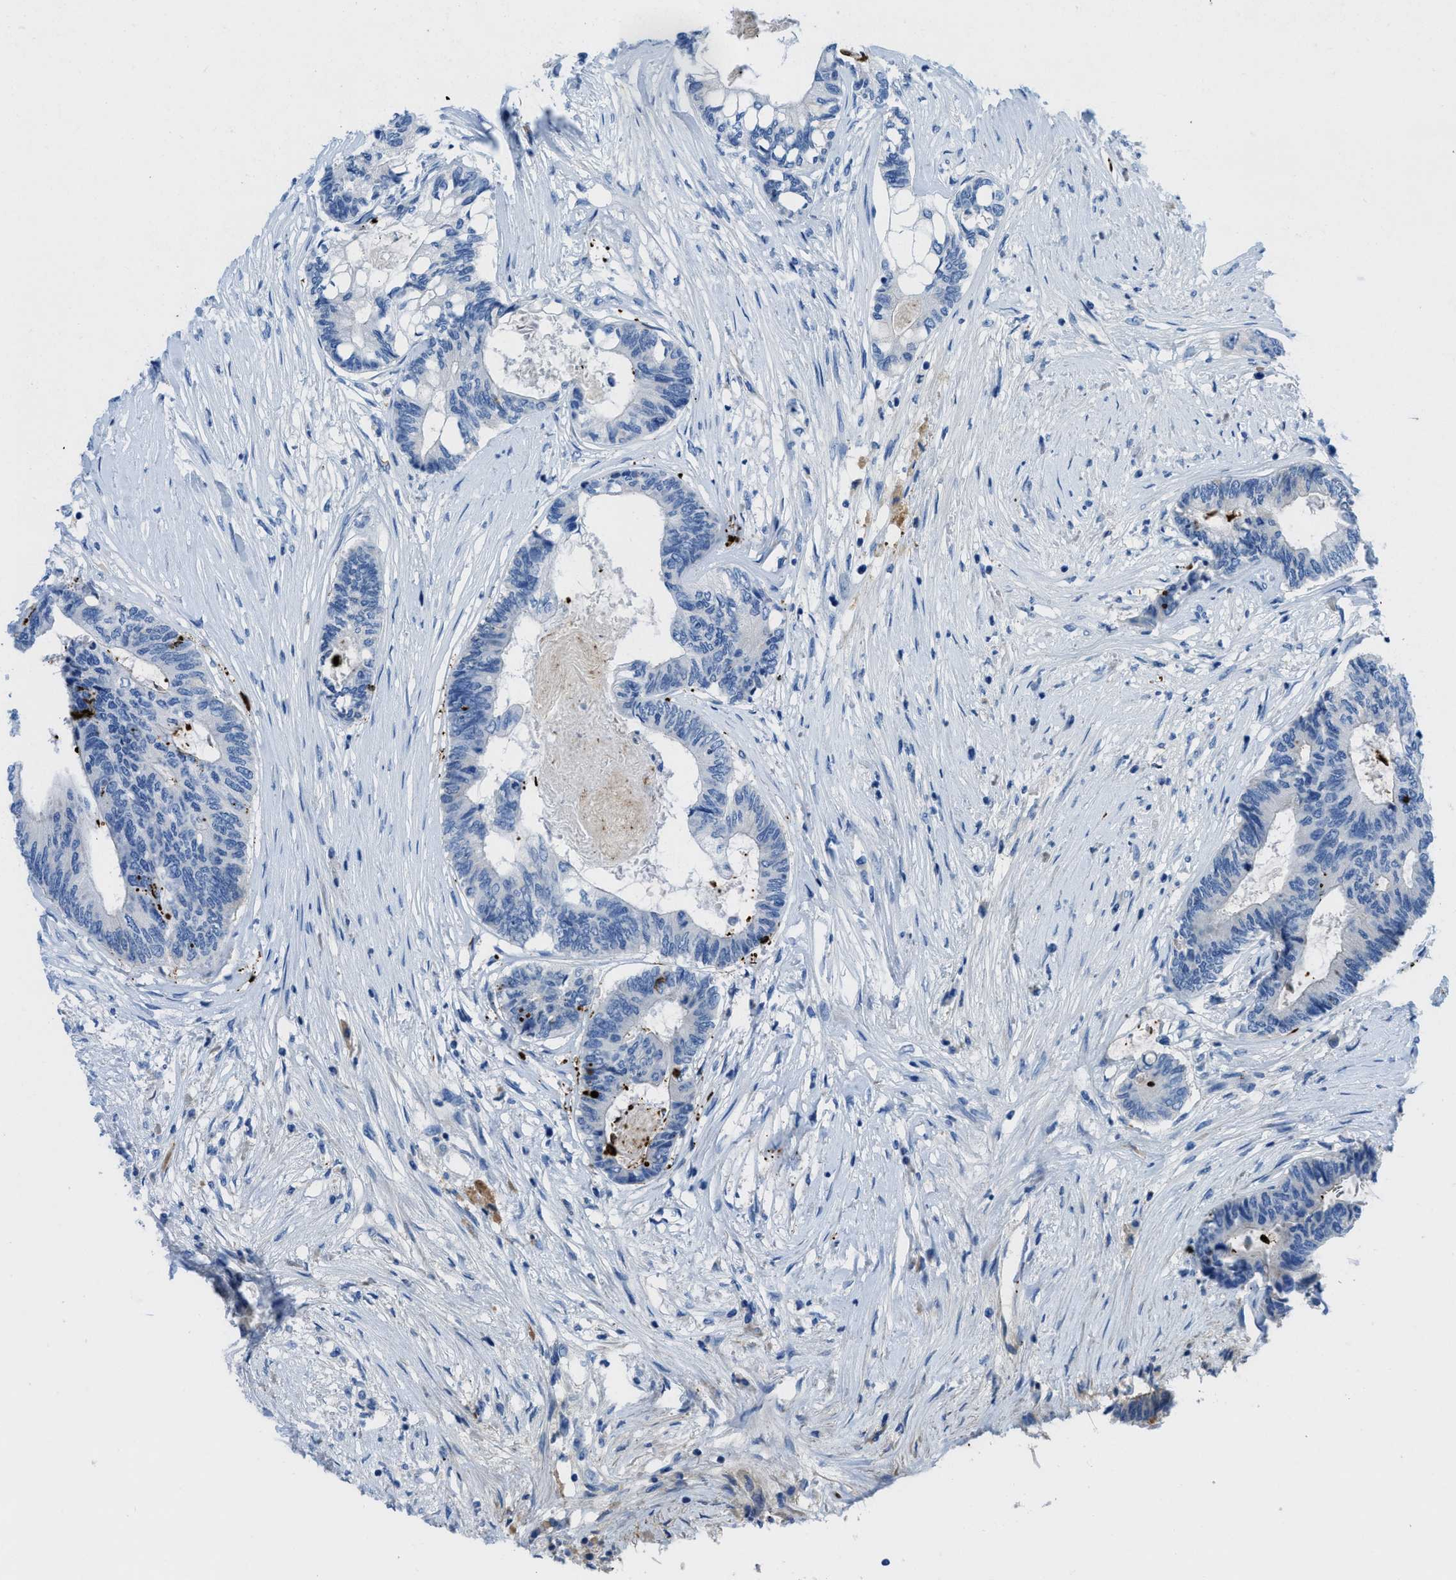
{"staining": {"intensity": "negative", "quantity": "none", "location": "none"}, "tissue": "colorectal cancer", "cell_type": "Tumor cells", "image_type": "cancer", "snomed": [{"axis": "morphology", "description": "Adenocarcinoma, NOS"}, {"axis": "topography", "description": "Rectum"}], "caption": "The histopathology image shows no staining of tumor cells in colorectal adenocarcinoma.", "gene": "XCR1", "patient": {"sex": "male", "age": 63}}